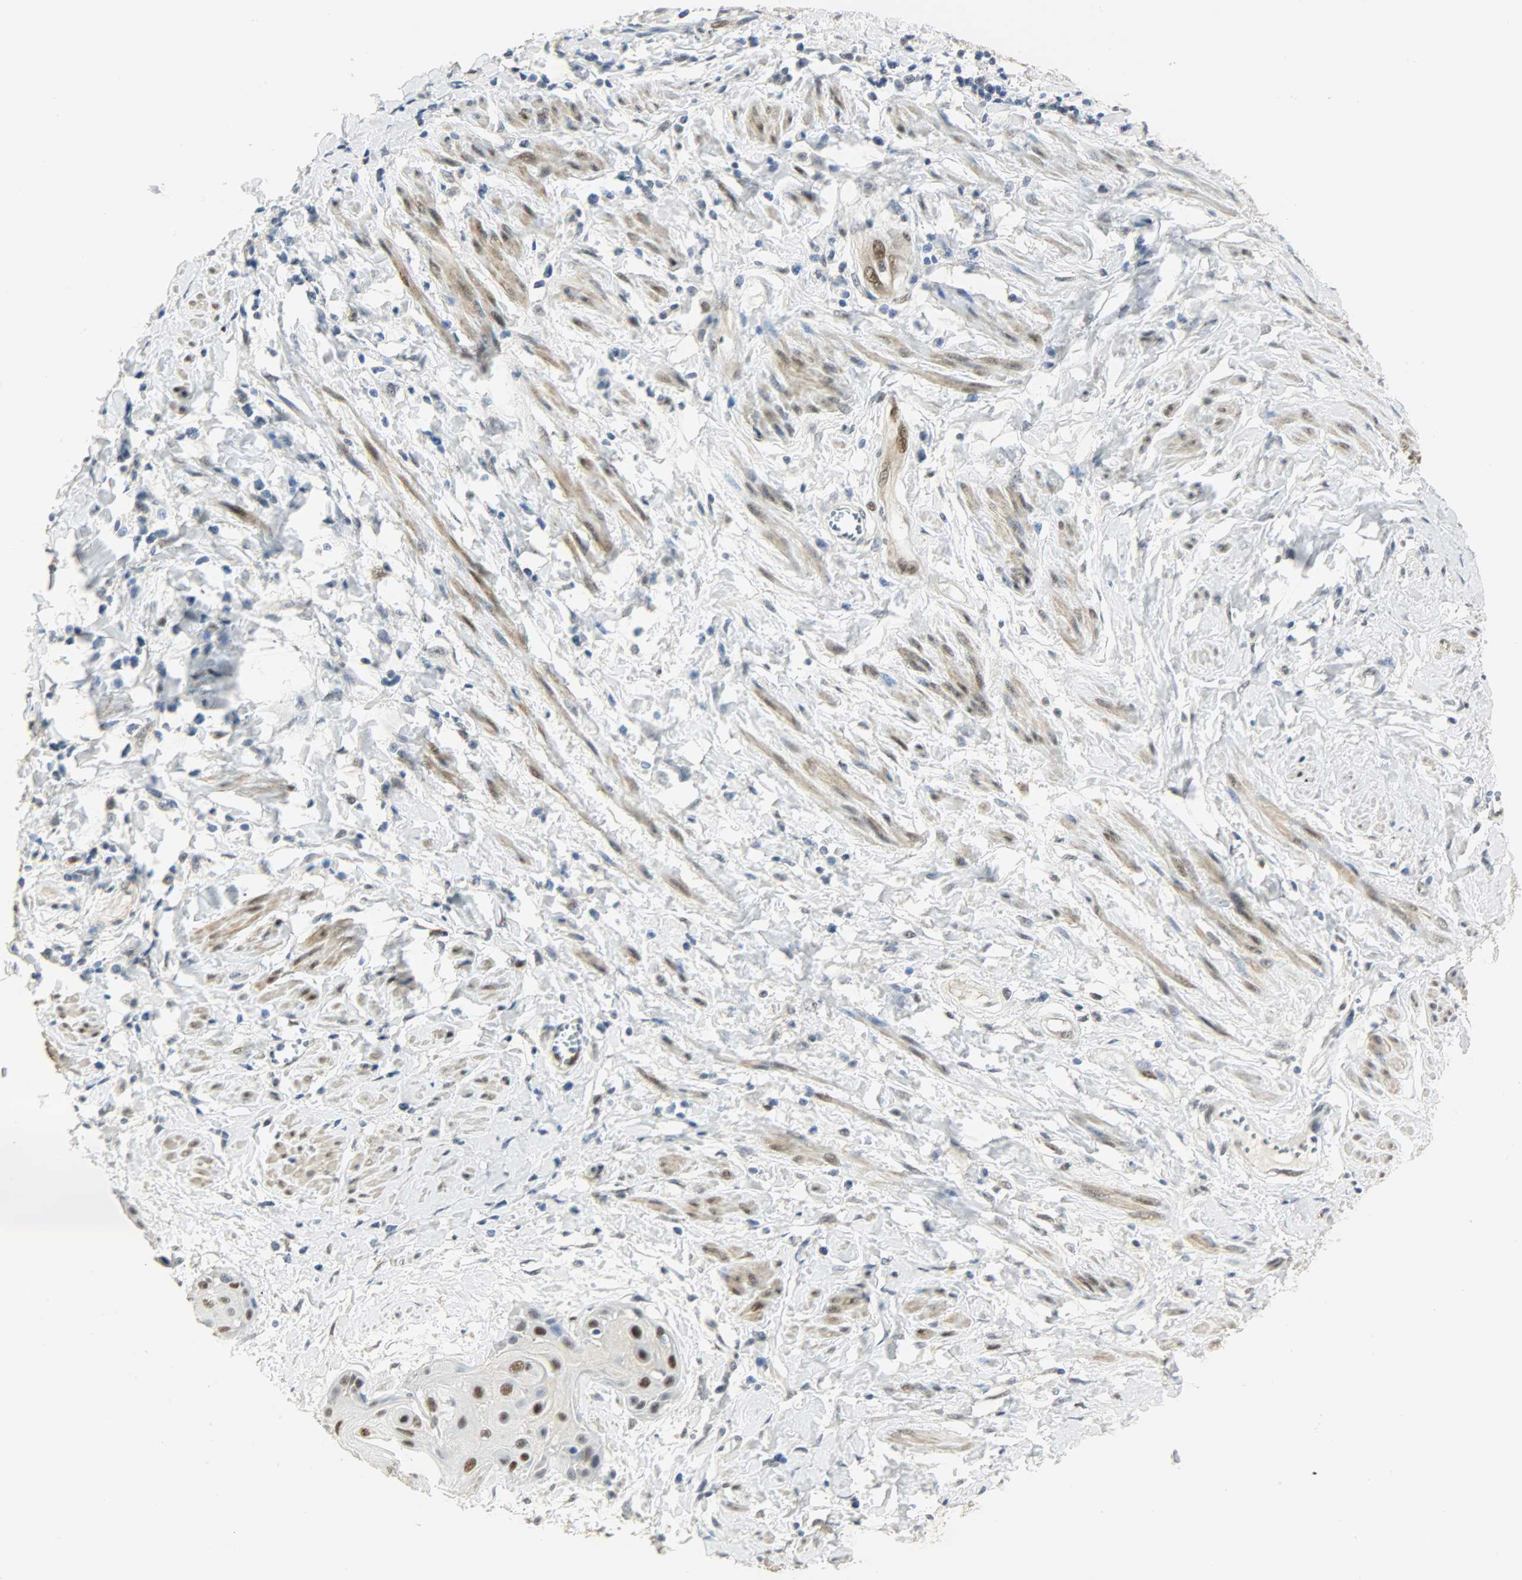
{"staining": {"intensity": "strong", "quantity": "25%-75%", "location": "nuclear"}, "tissue": "cervical cancer", "cell_type": "Tumor cells", "image_type": "cancer", "snomed": [{"axis": "morphology", "description": "Squamous cell carcinoma, NOS"}, {"axis": "topography", "description": "Cervix"}], "caption": "Tumor cells demonstrate strong nuclear staining in approximately 25%-75% of cells in squamous cell carcinoma (cervical).", "gene": "NPEPL1", "patient": {"sex": "female", "age": 57}}